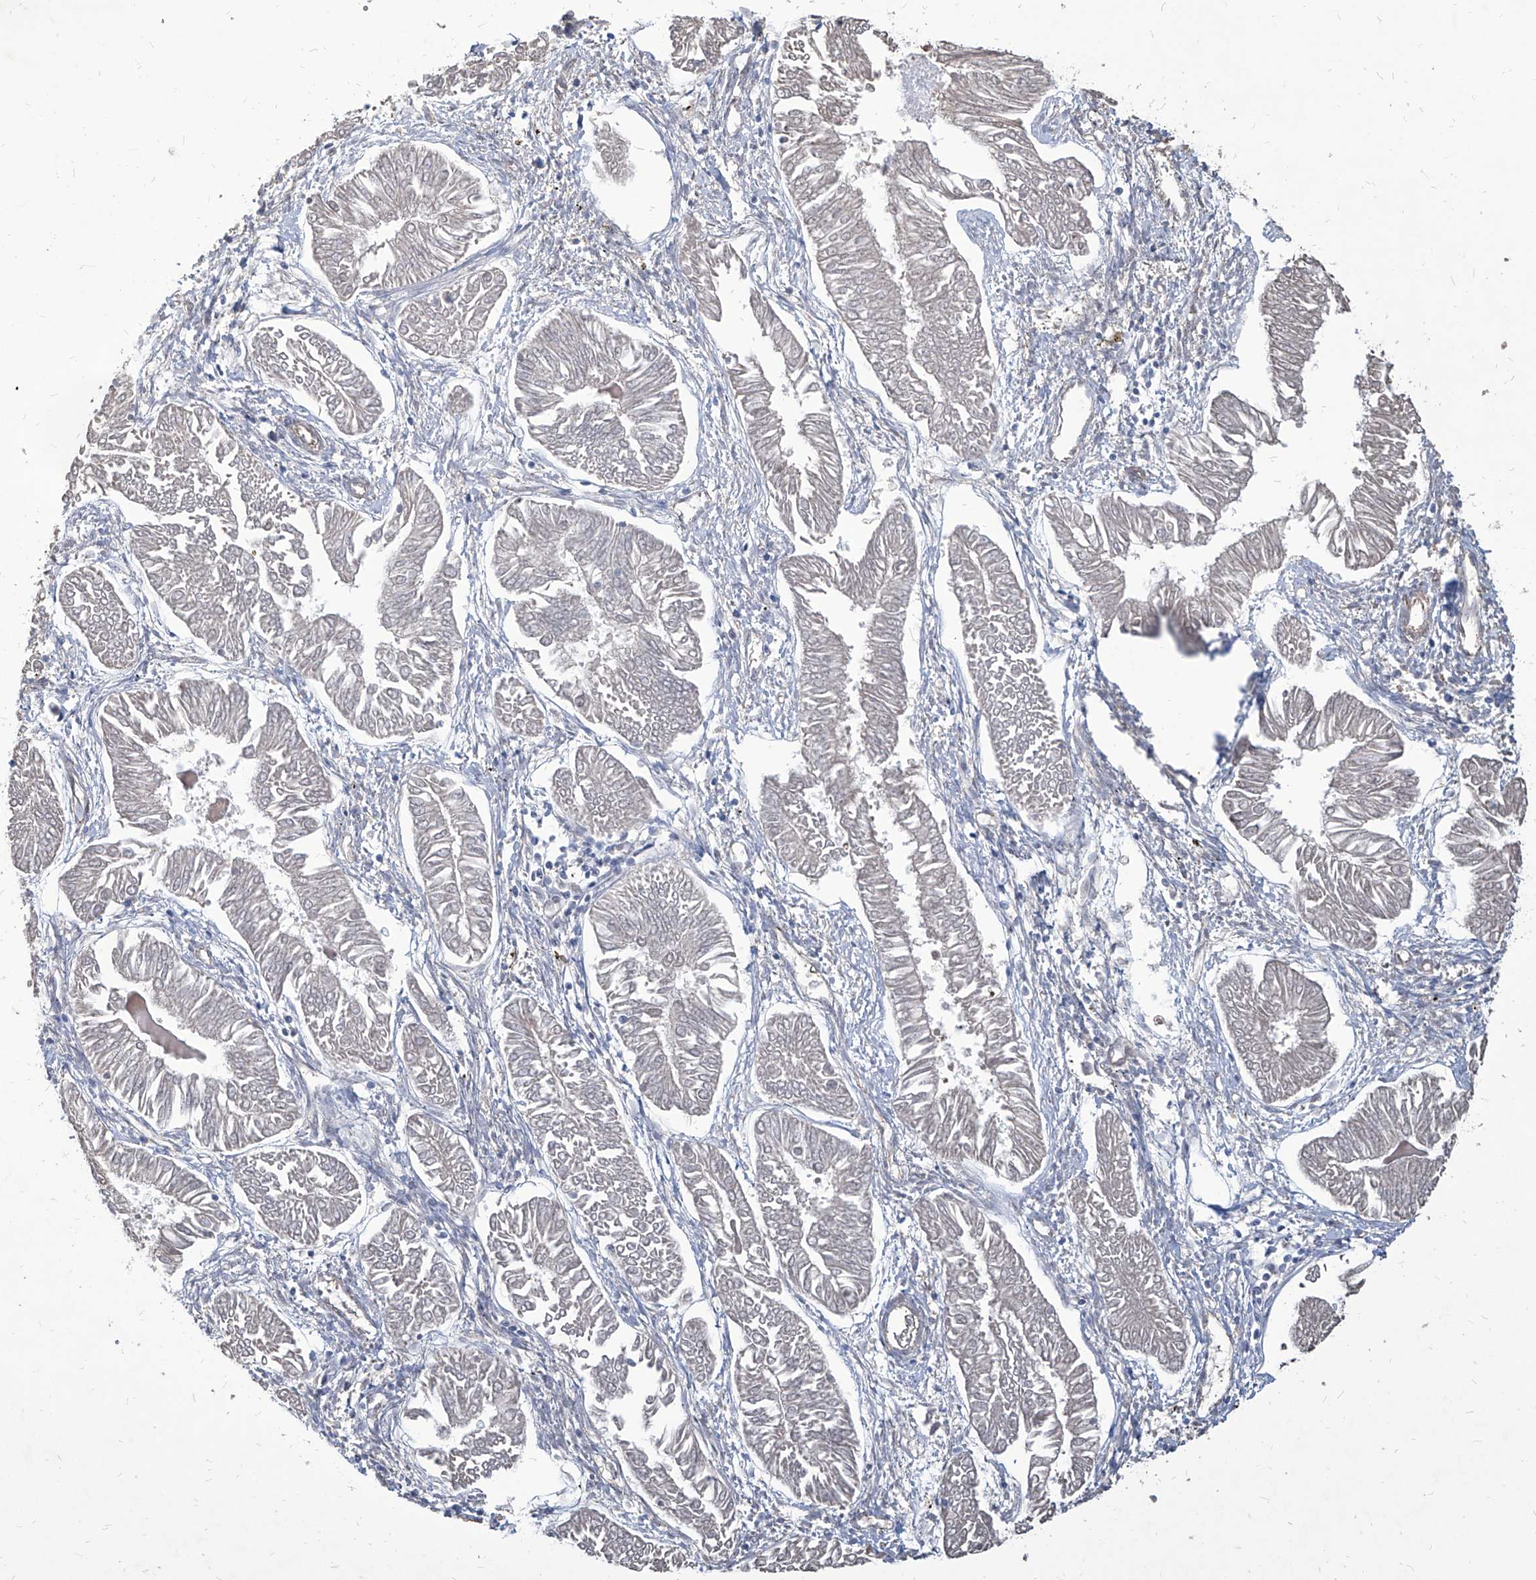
{"staining": {"intensity": "negative", "quantity": "none", "location": "none"}, "tissue": "endometrial cancer", "cell_type": "Tumor cells", "image_type": "cancer", "snomed": [{"axis": "morphology", "description": "Adenocarcinoma, NOS"}, {"axis": "topography", "description": "Endometrium"}], "caption": "The IHC micrograph has no significant expression in tumor cells of adenocarcinoma (endometrial) tissue.", "gene": "FAM83B", "patient": {"sex": "female", "age": 53}}